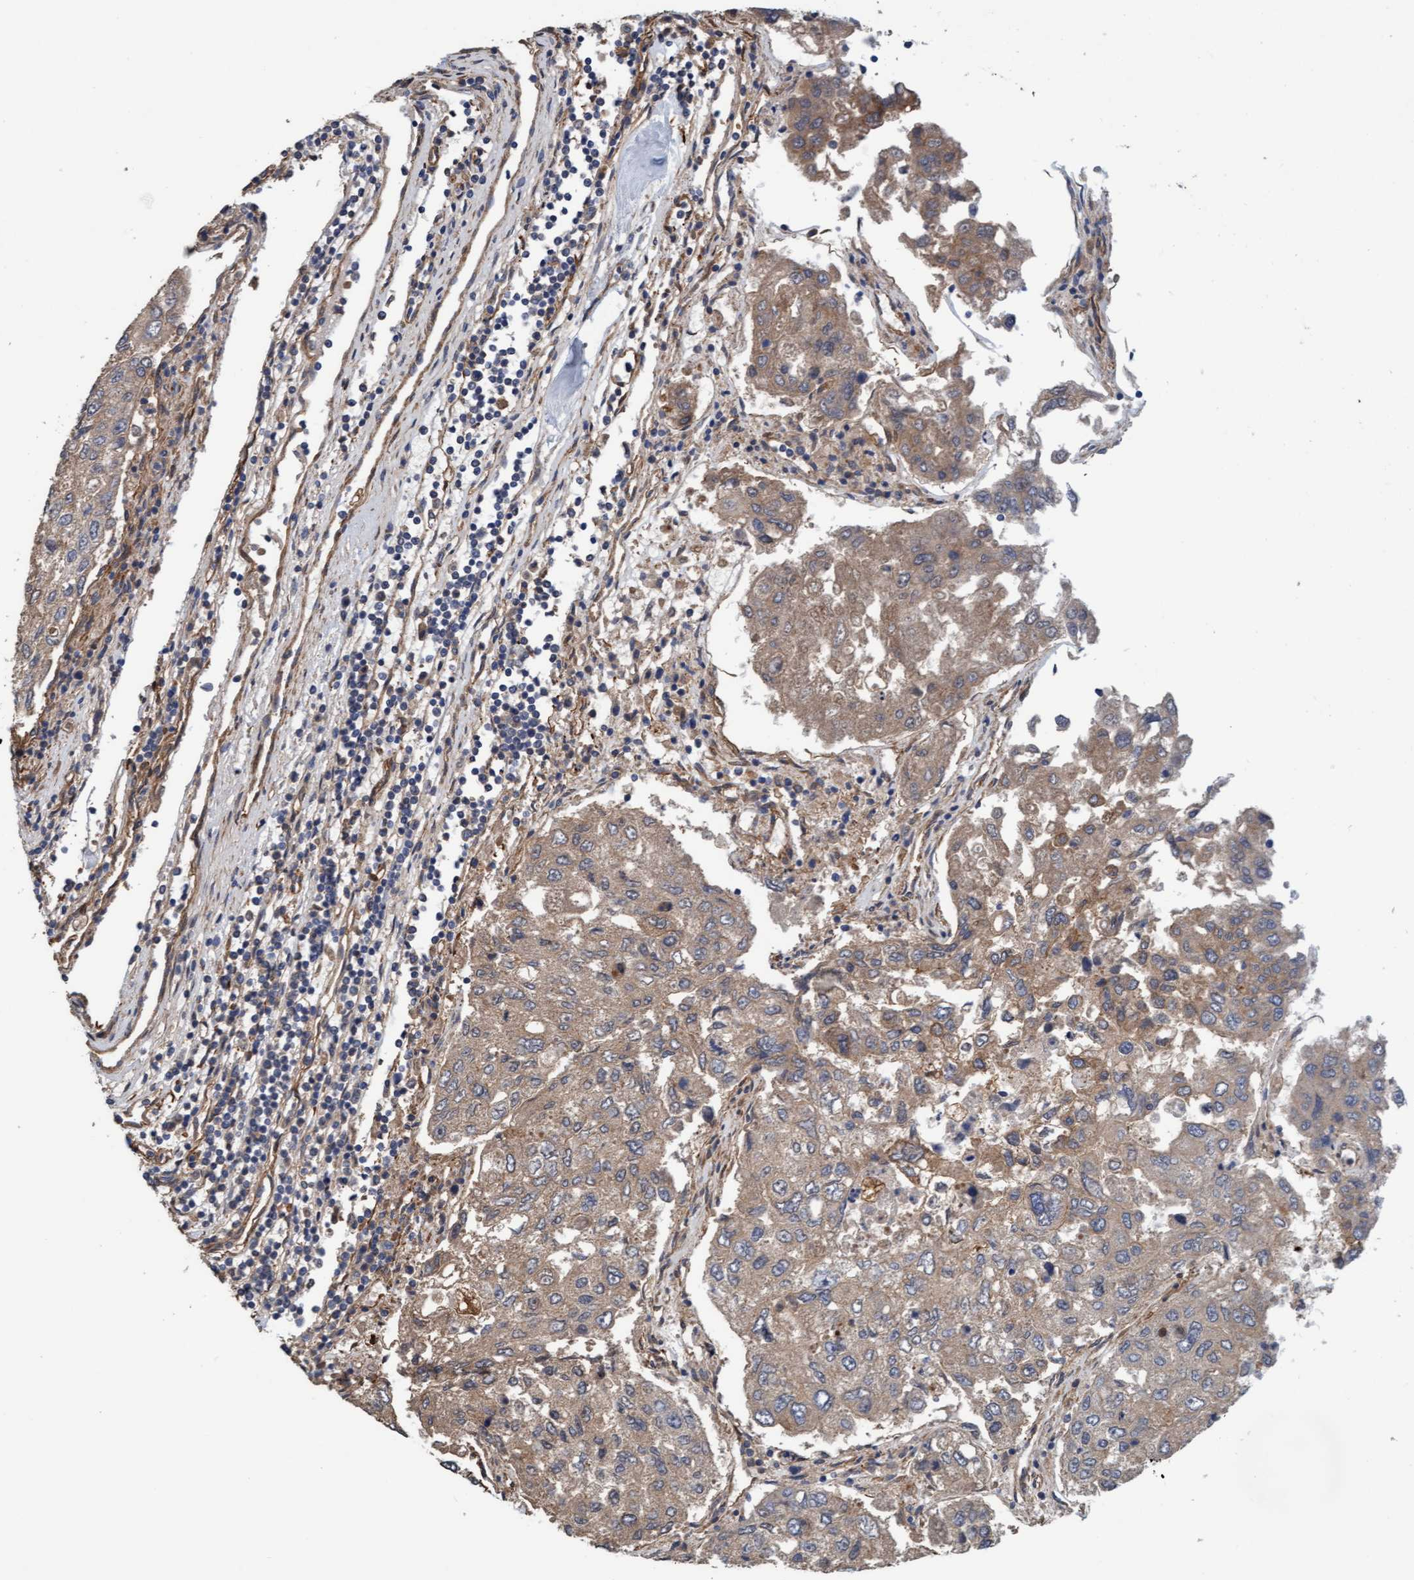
{"staining": {"intensity": "moderate", "quantity": ">75%", "location": "cytoplasmic/membranous"}, "tissue": "urothelial cancer", "cell_type": "Tumor cells", "image_type": "cancer", "snomed": [{"axis": "morphology", "description": "Urothelial carcinoma, High grade"}, {"axis": "topography", "description": "Lymph node"}, {"axis": "topography", "description": "Urinary bladder"}], "caption": "This is a histology image of IHC staining of urothelial cancer, which shows moderate positivity in the cytoplasmic/membranous of tumor cells.", "gene": "STXBP4", "patient": {"sex": "male", "age": 51}}